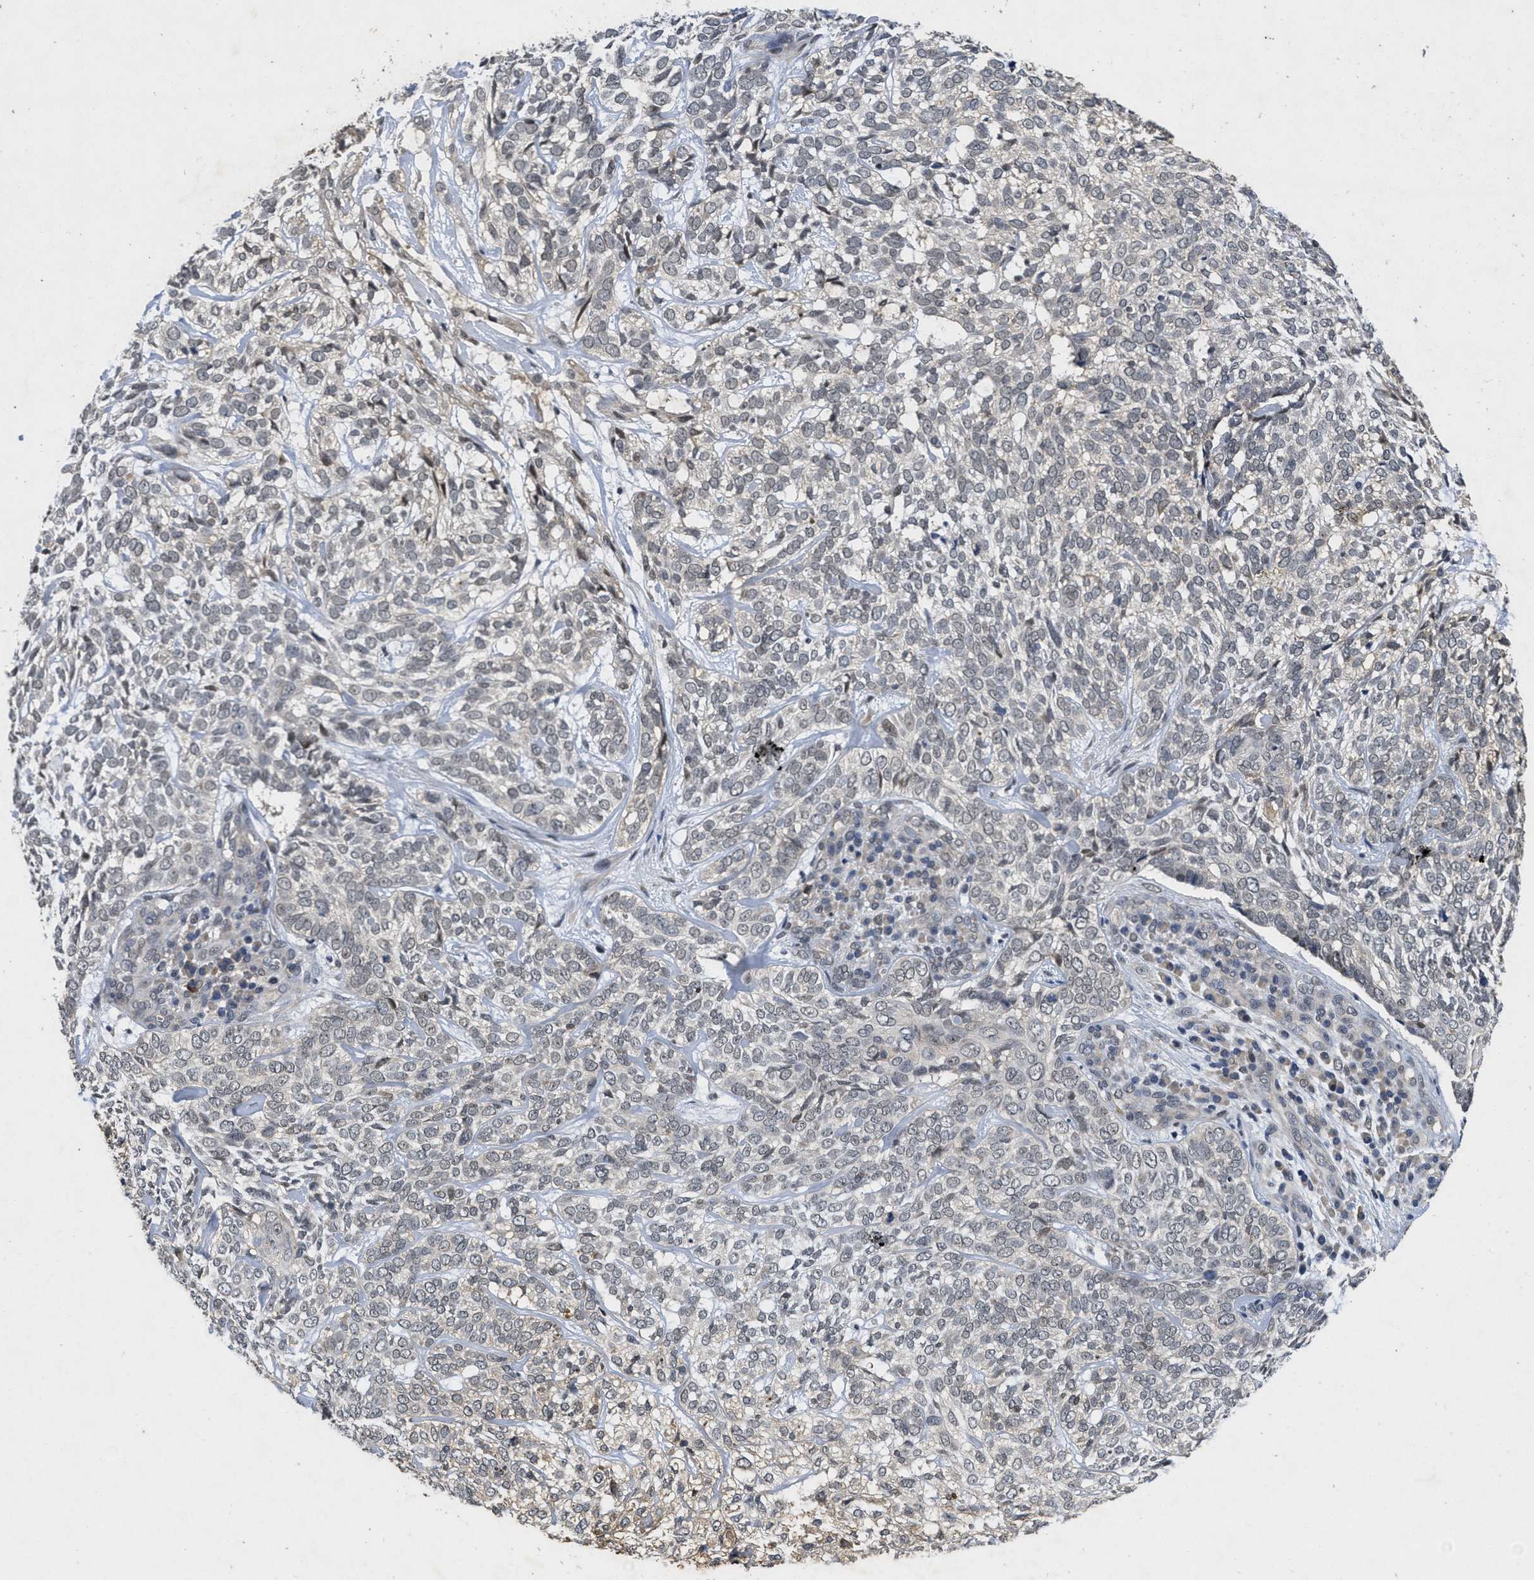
{"staining": {"intensity": "negative", "quantity": "none", "location": "none"}, "tissue": "skin cancer", "cell_type": "Tumor cells", "image_type": "cancer", "snomed": [{"axis": "morphology", "description": "Basal cell carcinoma"}, {"axis": "topography", "description": "Skin"}], "caption": "The image shows no staining of tumor cells in skin basal cell carcinoma. The staining is performed using DAB (3,3'-diaminobenzidine) brown chromogen with nuclei counter-stained in using hematoxylin.", "gene": "PAPOLG", "patient": {"sex": "male", "age": 72}}